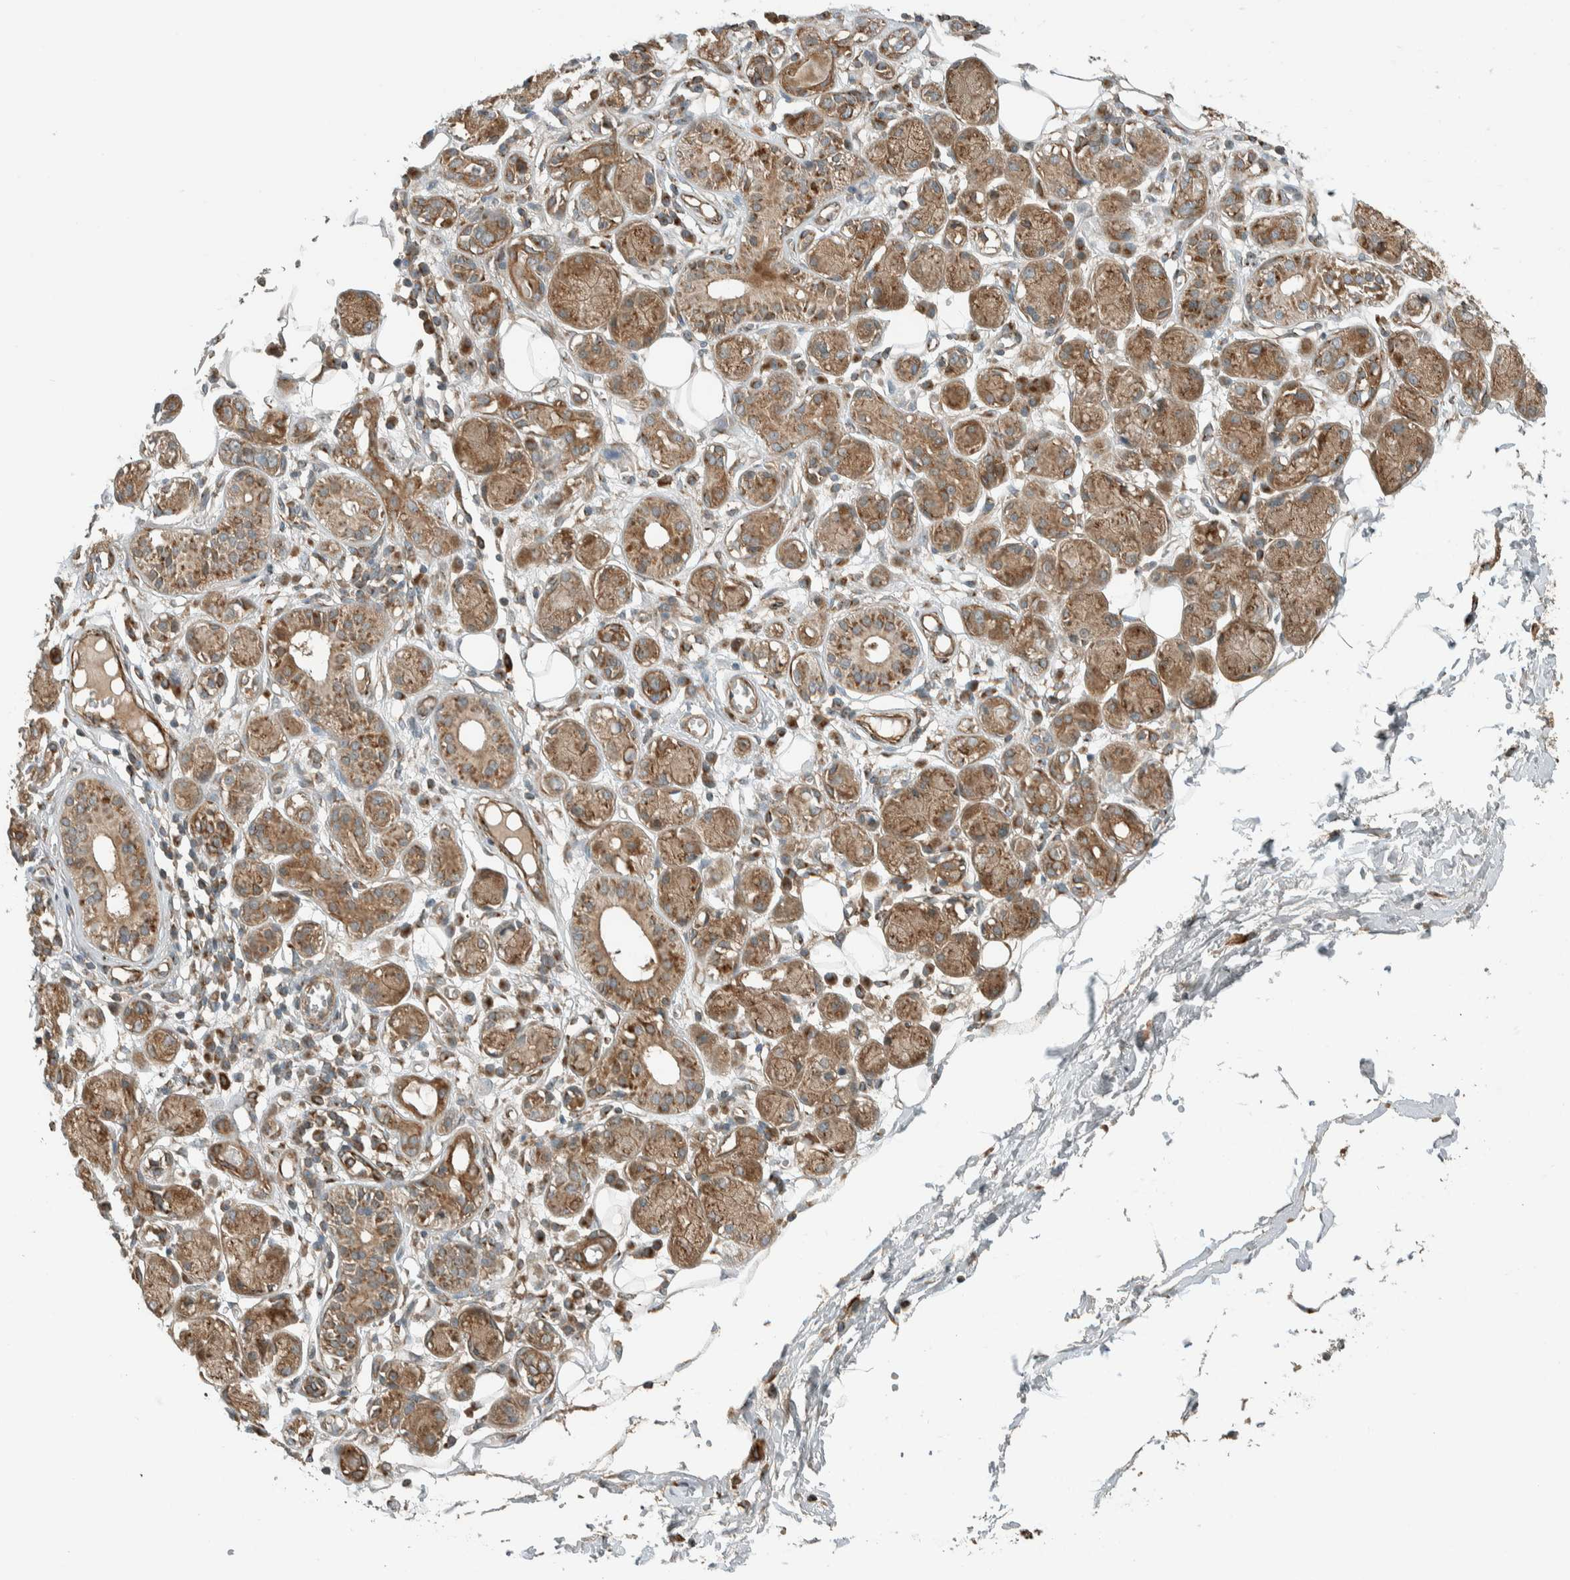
{"staining": {"intensity": "moderate", "quantity": "25%-75%", "location": "cytoplasmic/membranous"}, "tissue": "adipose tissue", "cell_type": "Adipocytes", "image_type": "normal", "snomed": [{"axis": "morphology", "description": "Normal tissue, NOS"}, {"axis": "morphology", "description": "Inflammation, NOS"}, {"axis": "topography", "description": "Vascular tissue"}, {"axis": "topography", "description": "Salivary gland"}], "caption": "DAB immunohistochemical staining of unremarkable human adipose tissue shows moderate cytoplasmic/membranous protein expression in about 25%-75% of adipocytes.", "gene": "EXOC7", "patient": {"sex": "female", "age": 75}}